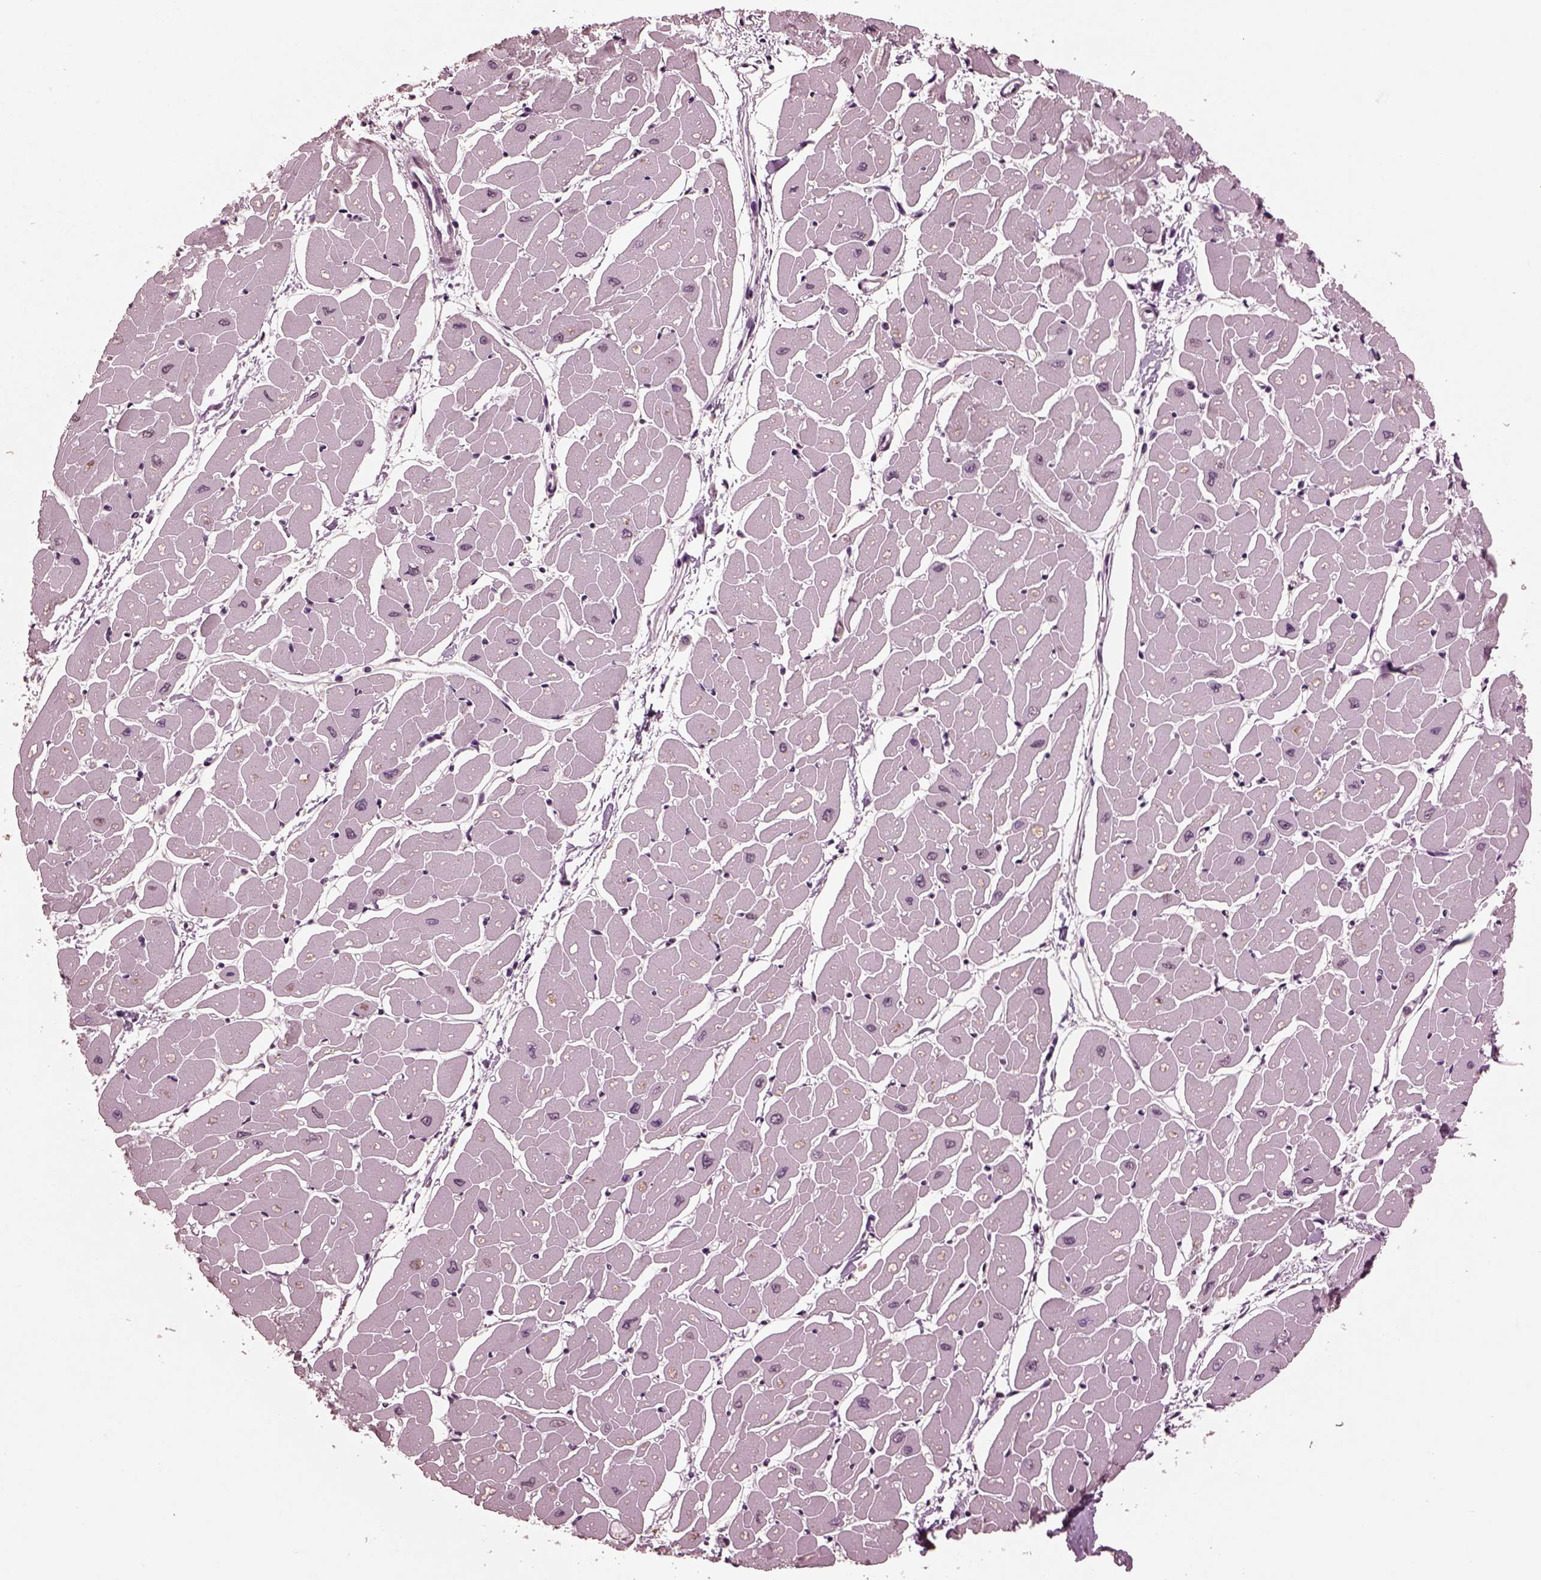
{"staining": {"intensity": "weak", "quantity": "25%-75%", "location": "cytoplasmic/membranous"}, "tissue": "heart muscle", "cell_type": "Cardiomyocytes", "image_type": "normal", "snomed": [{"axis": "morphology", "description": "Normal tissue, NOS"}, {"axis": "topography", "description": "Heart"}], "caption": "High-magnification brightfield microscopy of normal heart muscle stained with DAB (brown) and counterstained with hematoxylin (blue). cardiomyocytes exhibit weak cytoplasmic/membranous positivity is seen in about25%-75% of cells.", "gene": "IL18RAP", "patient": {"sex": "male", "age": 57}}